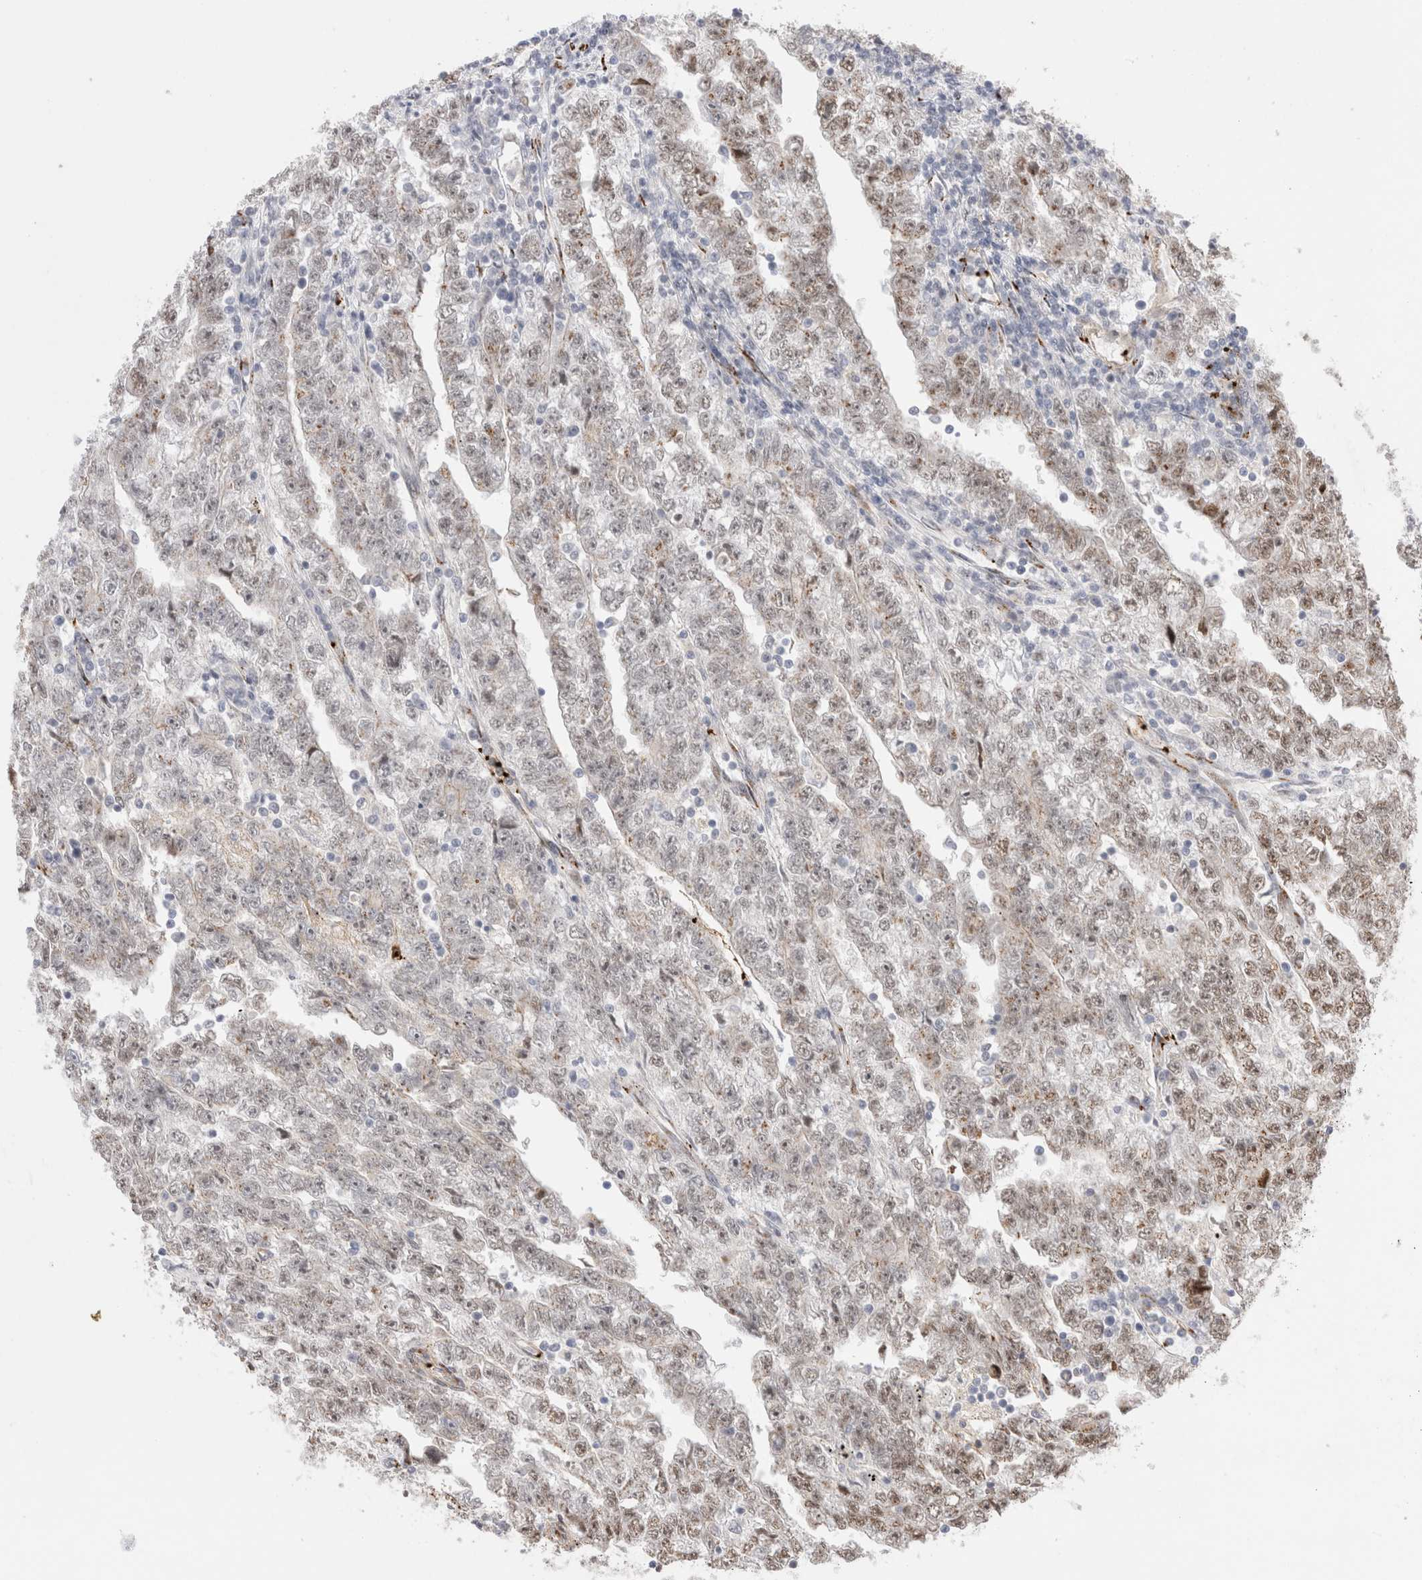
{"staining": {"intensity": "weak", "quantity": ">75%", "location": "nuclear"}, "tissue": "testis cancer", "cell_type": "Tumor cells", "image_type": "cancer", "snomed": [{"axis": "morphology", "description": "Carcinoma, Embryonal, NOS"}, {"axis": "topography", "description": "Testis"}], "caption": "Immunohistochemical staining of human embryonal carcinoma (testis) reveals low levels of weak nuclear protein expression in approximately >75% of tumor cells.", "gene": "VPS28", "patient": {"sex": "male", "age": 25}}